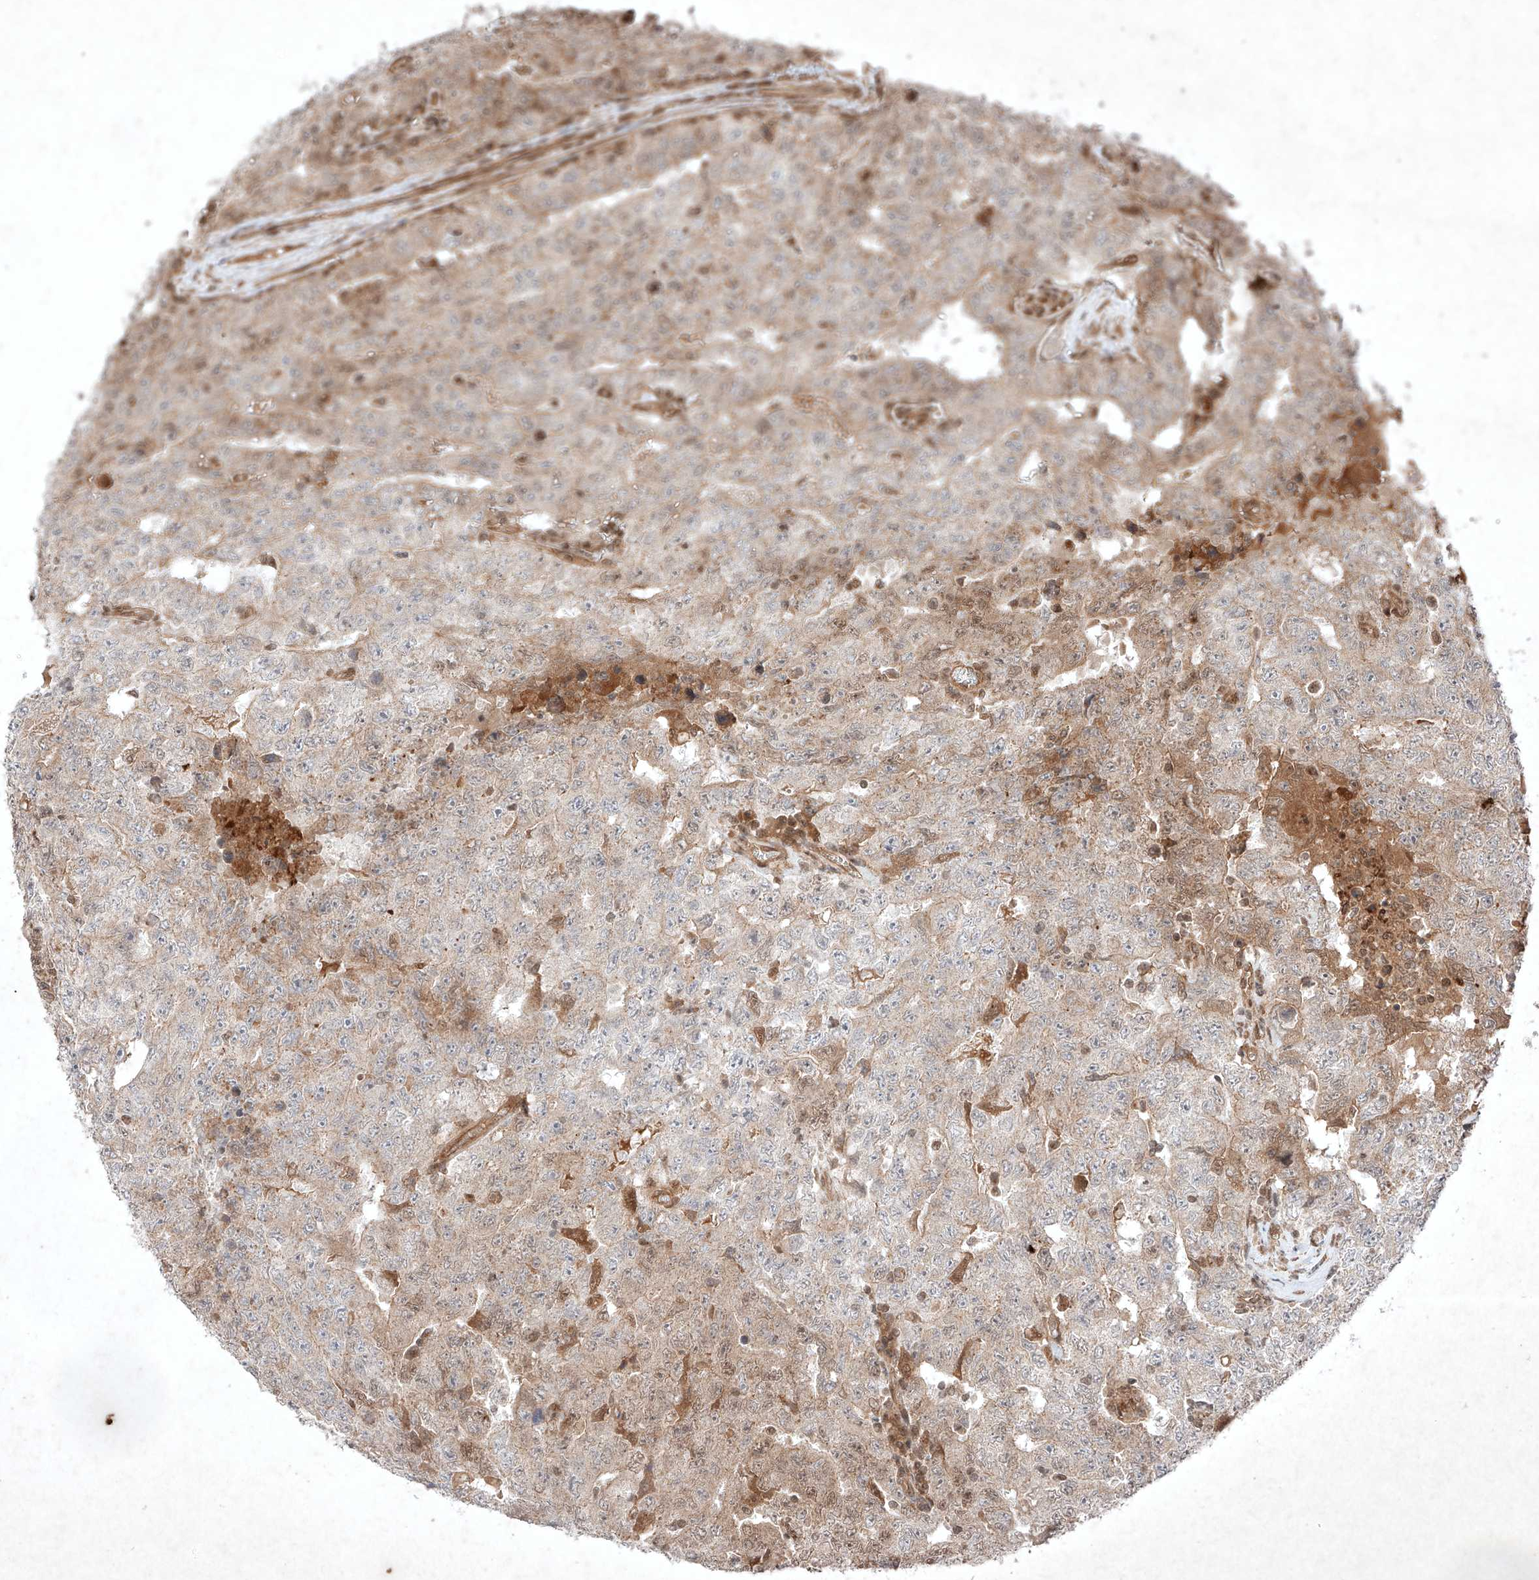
{"staining": {"intensity": "weak", "quantity": "<25%", "location": "cytoplasmic/membranous"}, "tissue": "testis cancer", "cell_type": "Tumor cells", "image_type": "cancer", "snomed": [{"axis": "morphology", "description": "Carcinoma, Embryonal, NOS"}, {"axis": "topography", "description": "Testis"}], "caption": "Immunohistochemistry (IHC) of embryonal carcinoma (testis) exhibits no staining in tumor cells.", "gene": "RNF31", "patient": {"sex": "male", "age": 26}}